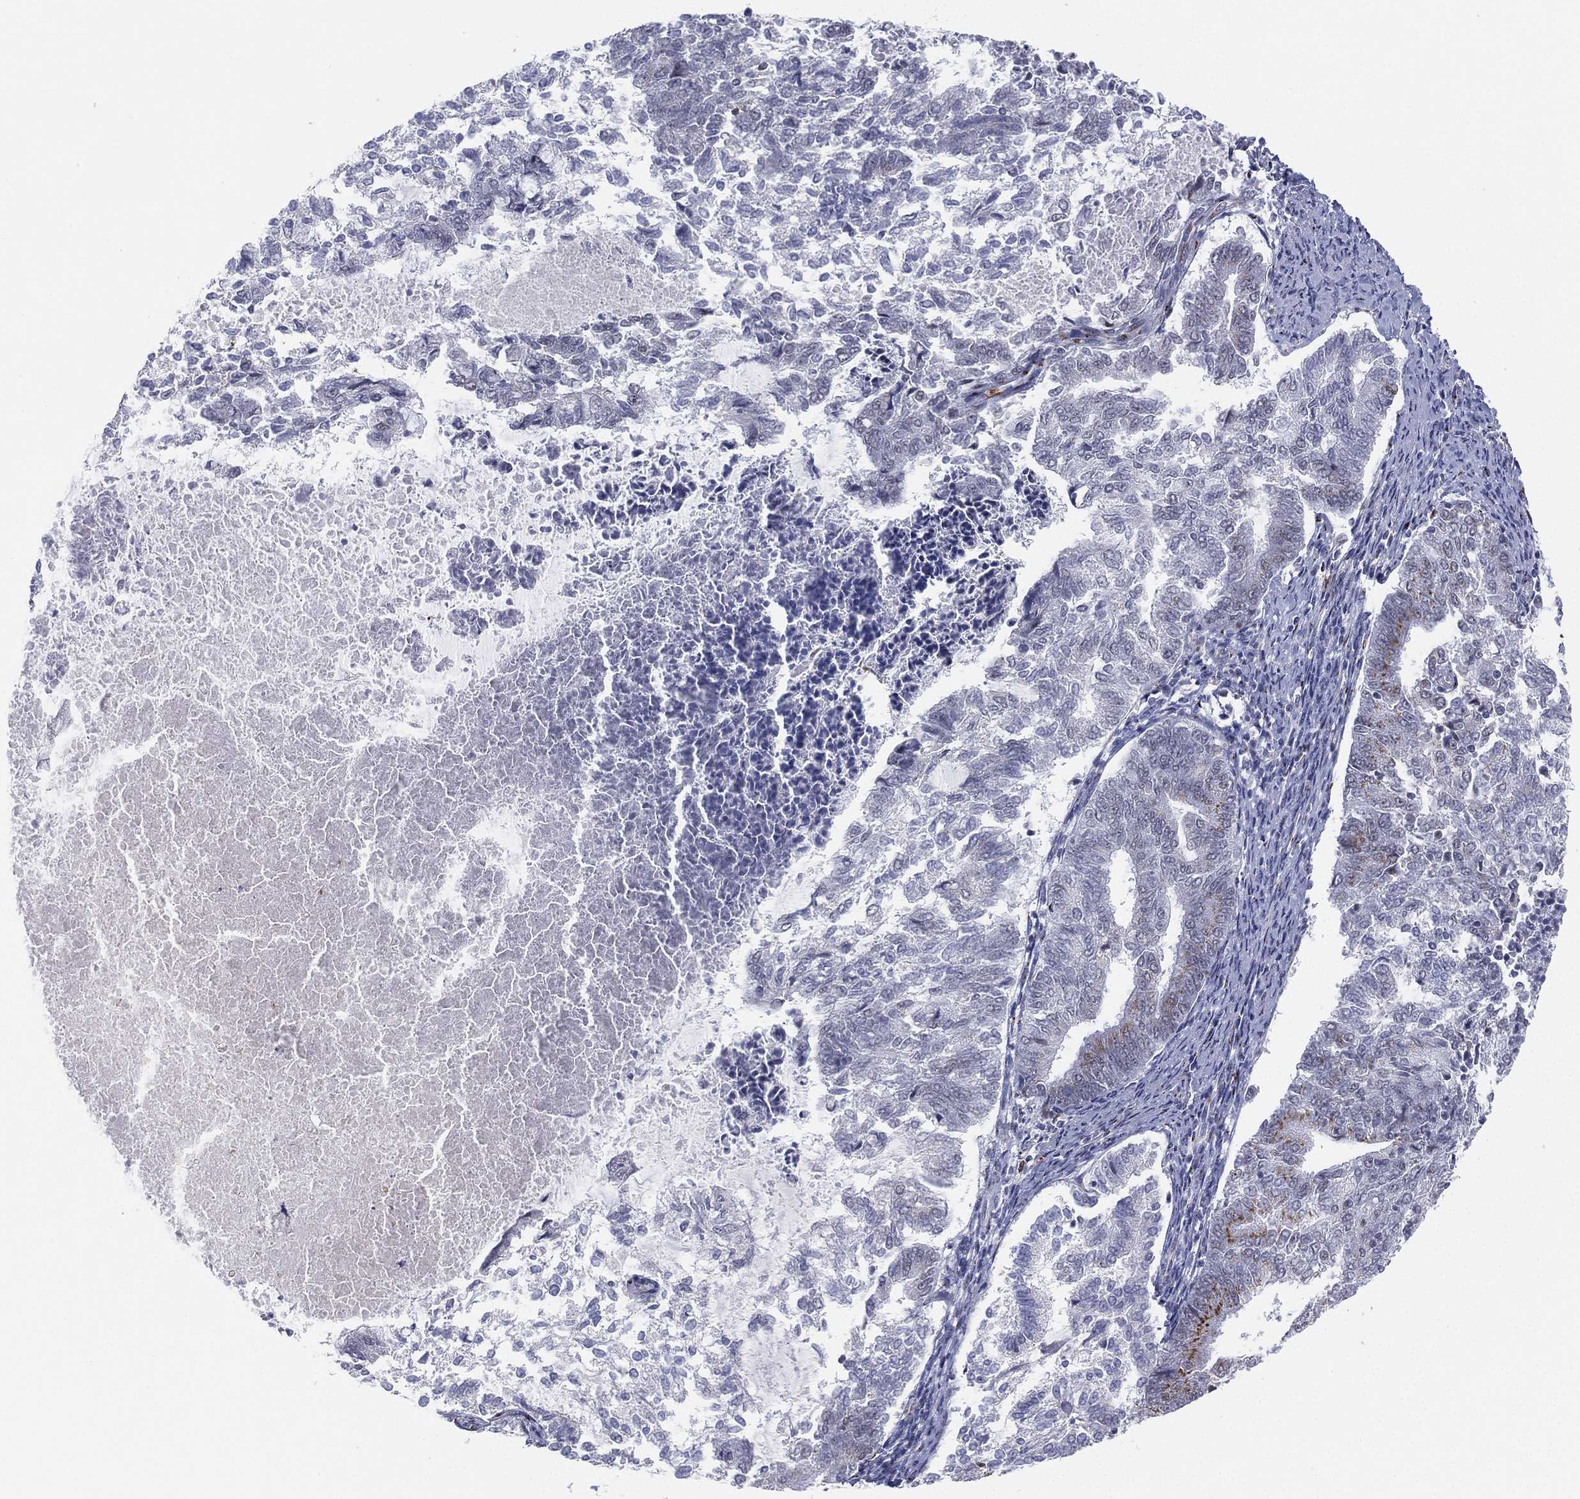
{"staining": {"intensity": "negative", "quantity": "none", "location": "none"}, "tissue": "endometrial cancer", "cell_type": "Tumor cells", "image_type": "cancer", "snomed": [{"axis": "morphology", "description": "Adenocarcinoma, NOS"}, {"axis": "topography", "description": "Endometrium"}], "caption": "IHC of human adenocarcinoma (endometrial) displays no staining in tumor cells.", "gene": "CD177", "patient": {"sex": "female", "age": 65}}